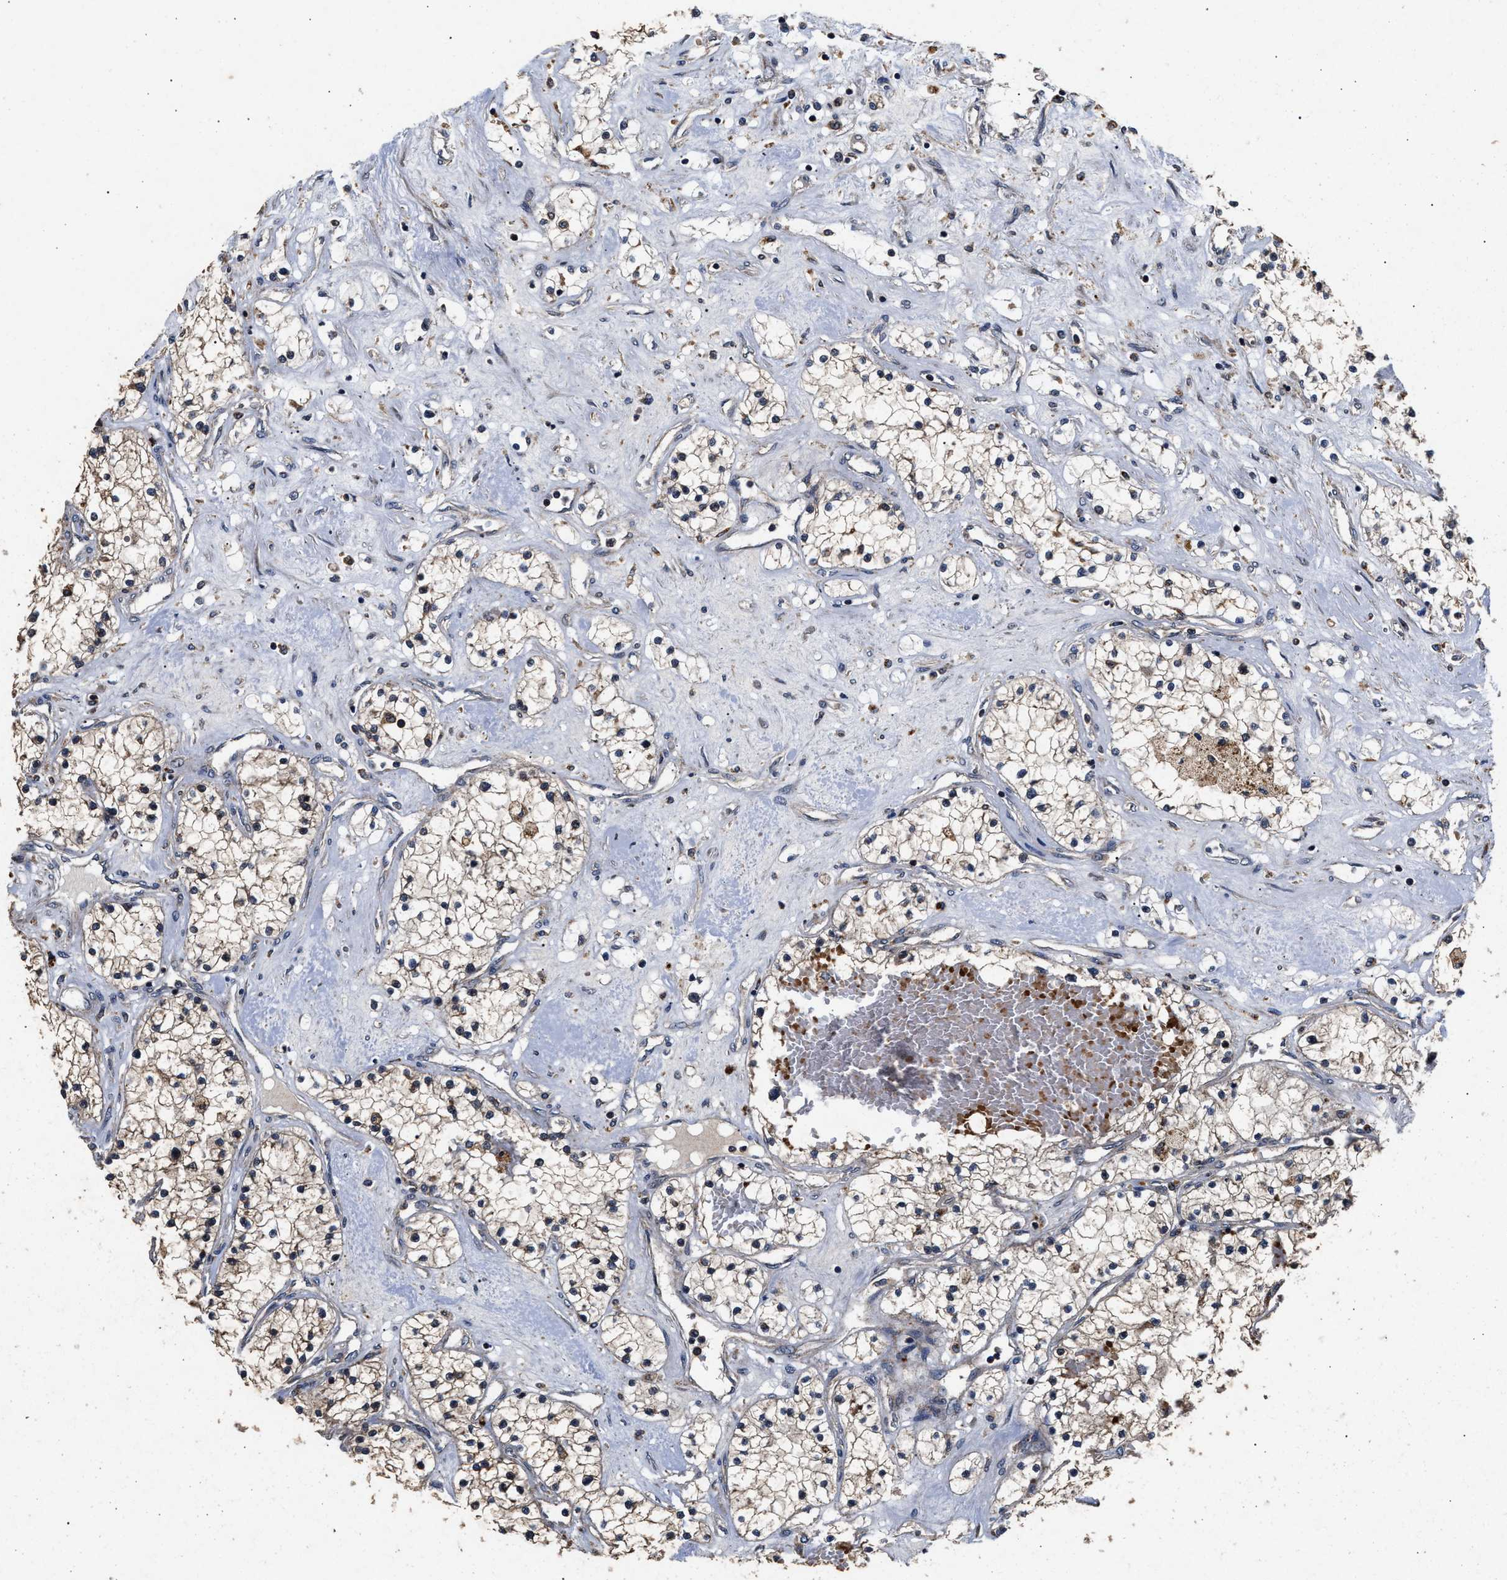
{"staining": {"intensity": "weak", "quantity": ">75%", "location": "cytoplasmic/membranous"}, "tissue": "renal cancer", "cell_type": "Tumor cells", "image_type": "cancer", "snomed": [{"axis": "morphology", "description": "Adenocarcinoma, NOS"}, {"axis": "topography", "description": "Kidney"}], "caption": "About >75% of tumor cells in human renal adenocarcinoma display weak cytoplasmic/membranous protein staining as visualized by brown immunohistochemical staining.", "gene": "NFKB2", "patient": {"sex": "male", "age": 68}}